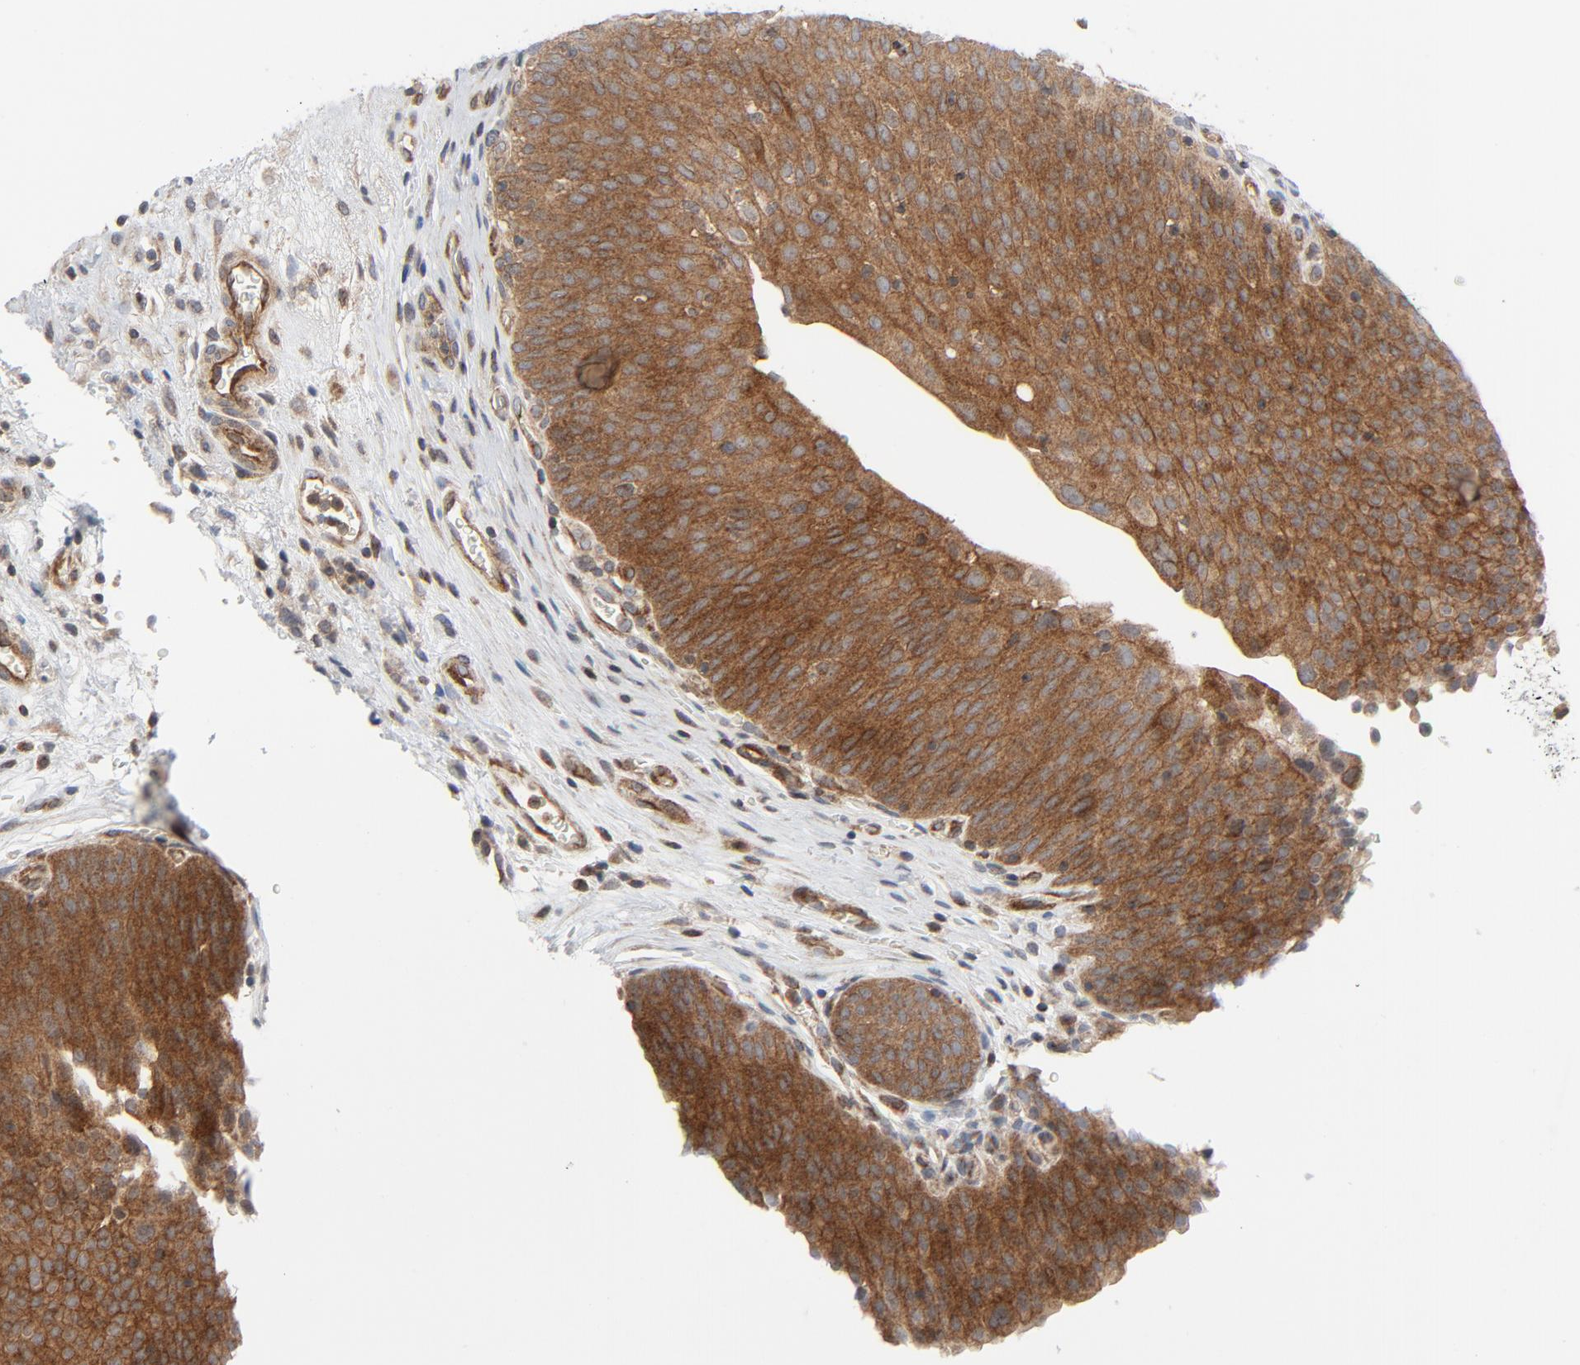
{"staining": {"intensity": "strong", "quantity": ">75%", "location": "cytoplasmic/membranous"}, "tissue": "urinary bladder", "cell_type": "Urothelial cells", "image_type": "normal", "snomed": [{"axis": "morphology", "description": "Normal tissue, NOS"}, {"axis": "morphology", "description": "Dysplasia, NOS"}, {"axis": "topography", "description": "Urinary bladder"}], "caption": "Immunohistochemistry (IHC) histopathology image of normal urinary bladder stained for a protein (brown), which demonstrates high levels of strong cytoplasmic/membranous positivity in about >75% of urothelial cells.", "gene": "TSG101", "patient": {"sex": "male", "age": 35}}